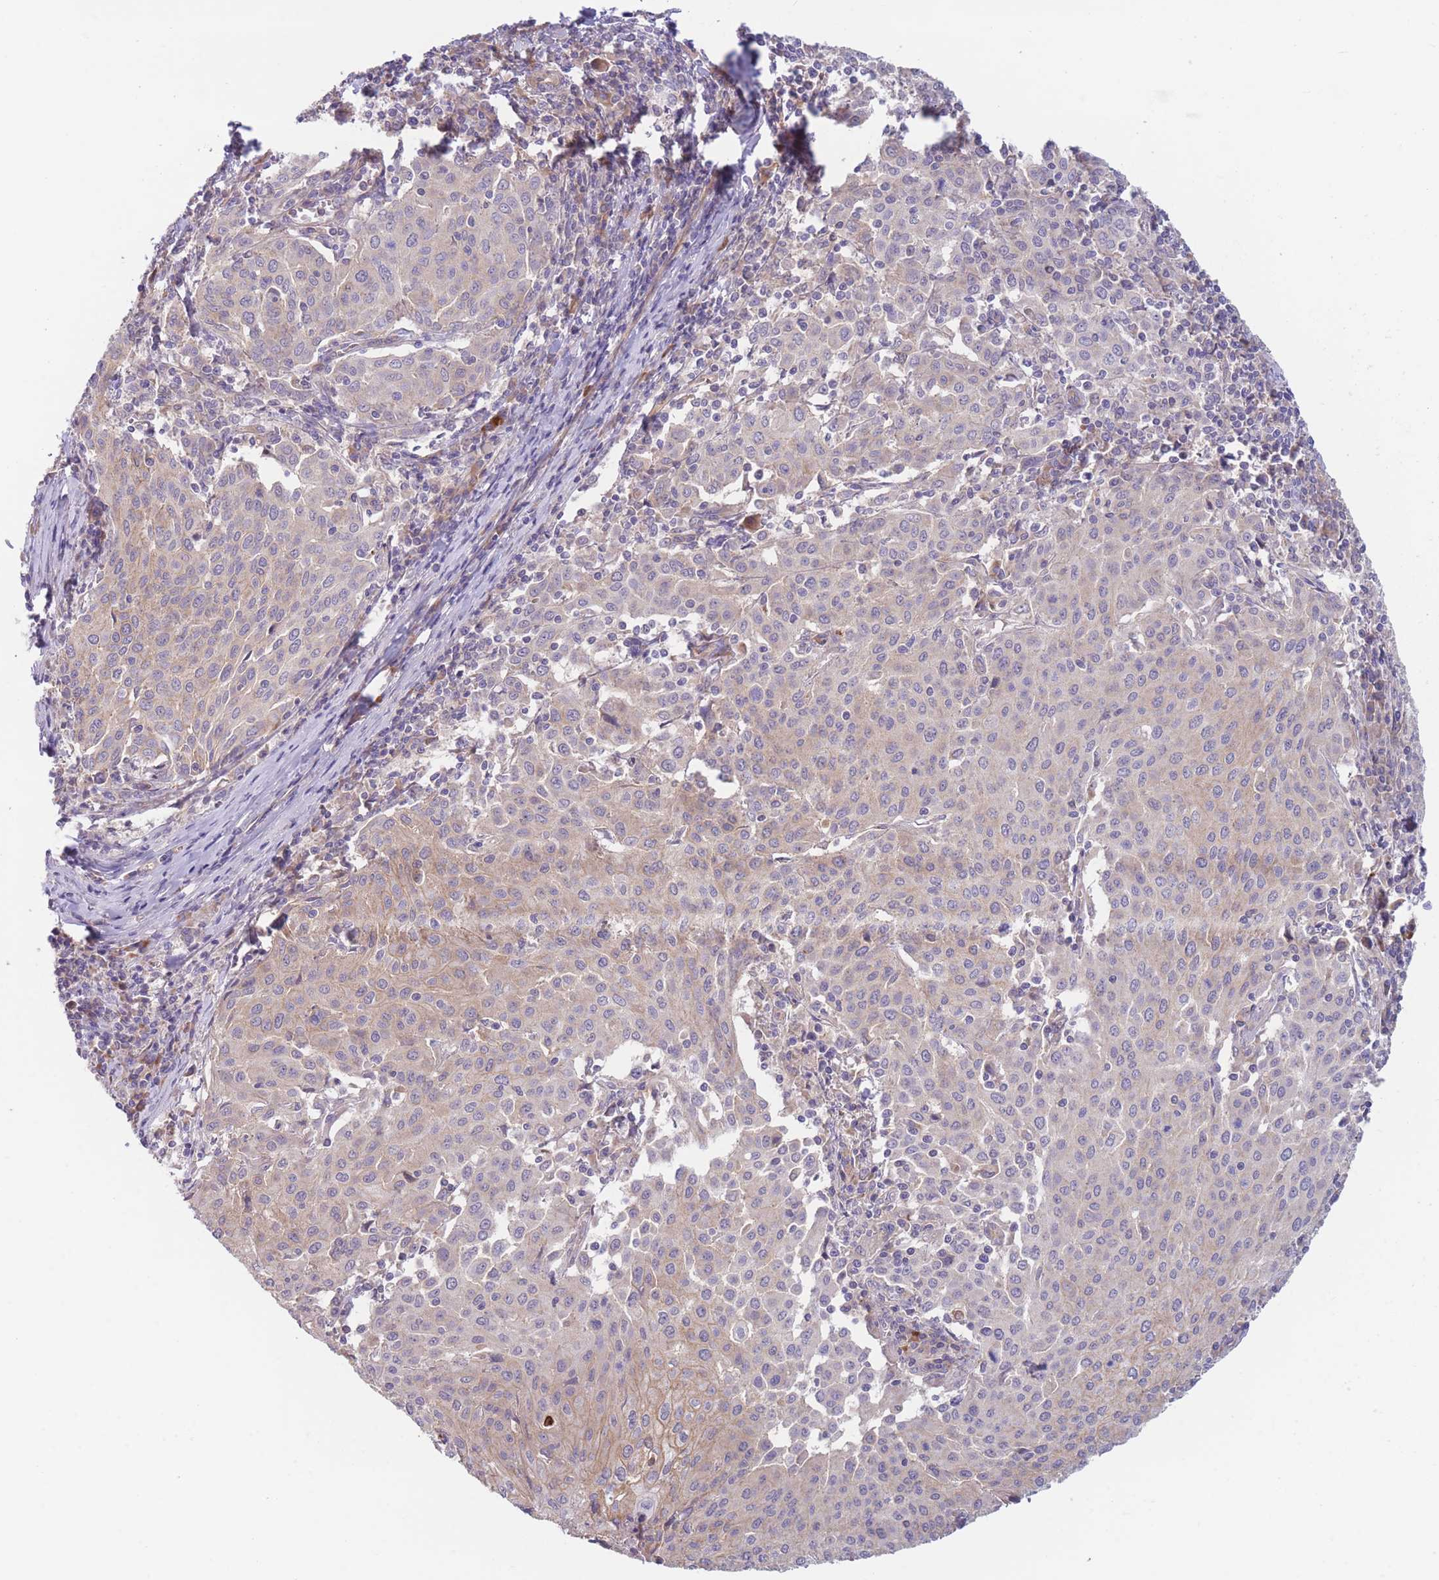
{"staining": {"intensity": "weak", "quantity": "<25%", "location": "cytoplasmic/membranous"}, "tissue": "cervical cancer", "cell_type": "Tumor cells", "image_type": "cancer", "snomed": [{"axis": "morphology", "description": "Squamous cell carcinoma, NOS"}, {"axis": "topography", "description": "Cervix"}], "caption": "High magnification brightfield microscopy of cervical cancer (squamous cell carcinoma) stained with DAB (3,3'-diaminobenzidine) (brown) and counterstained with hematoxylin (blue): tumor cells show no significant staining.", "gene": "WDR93", "patient": {"sex": "female", "age": 46}}